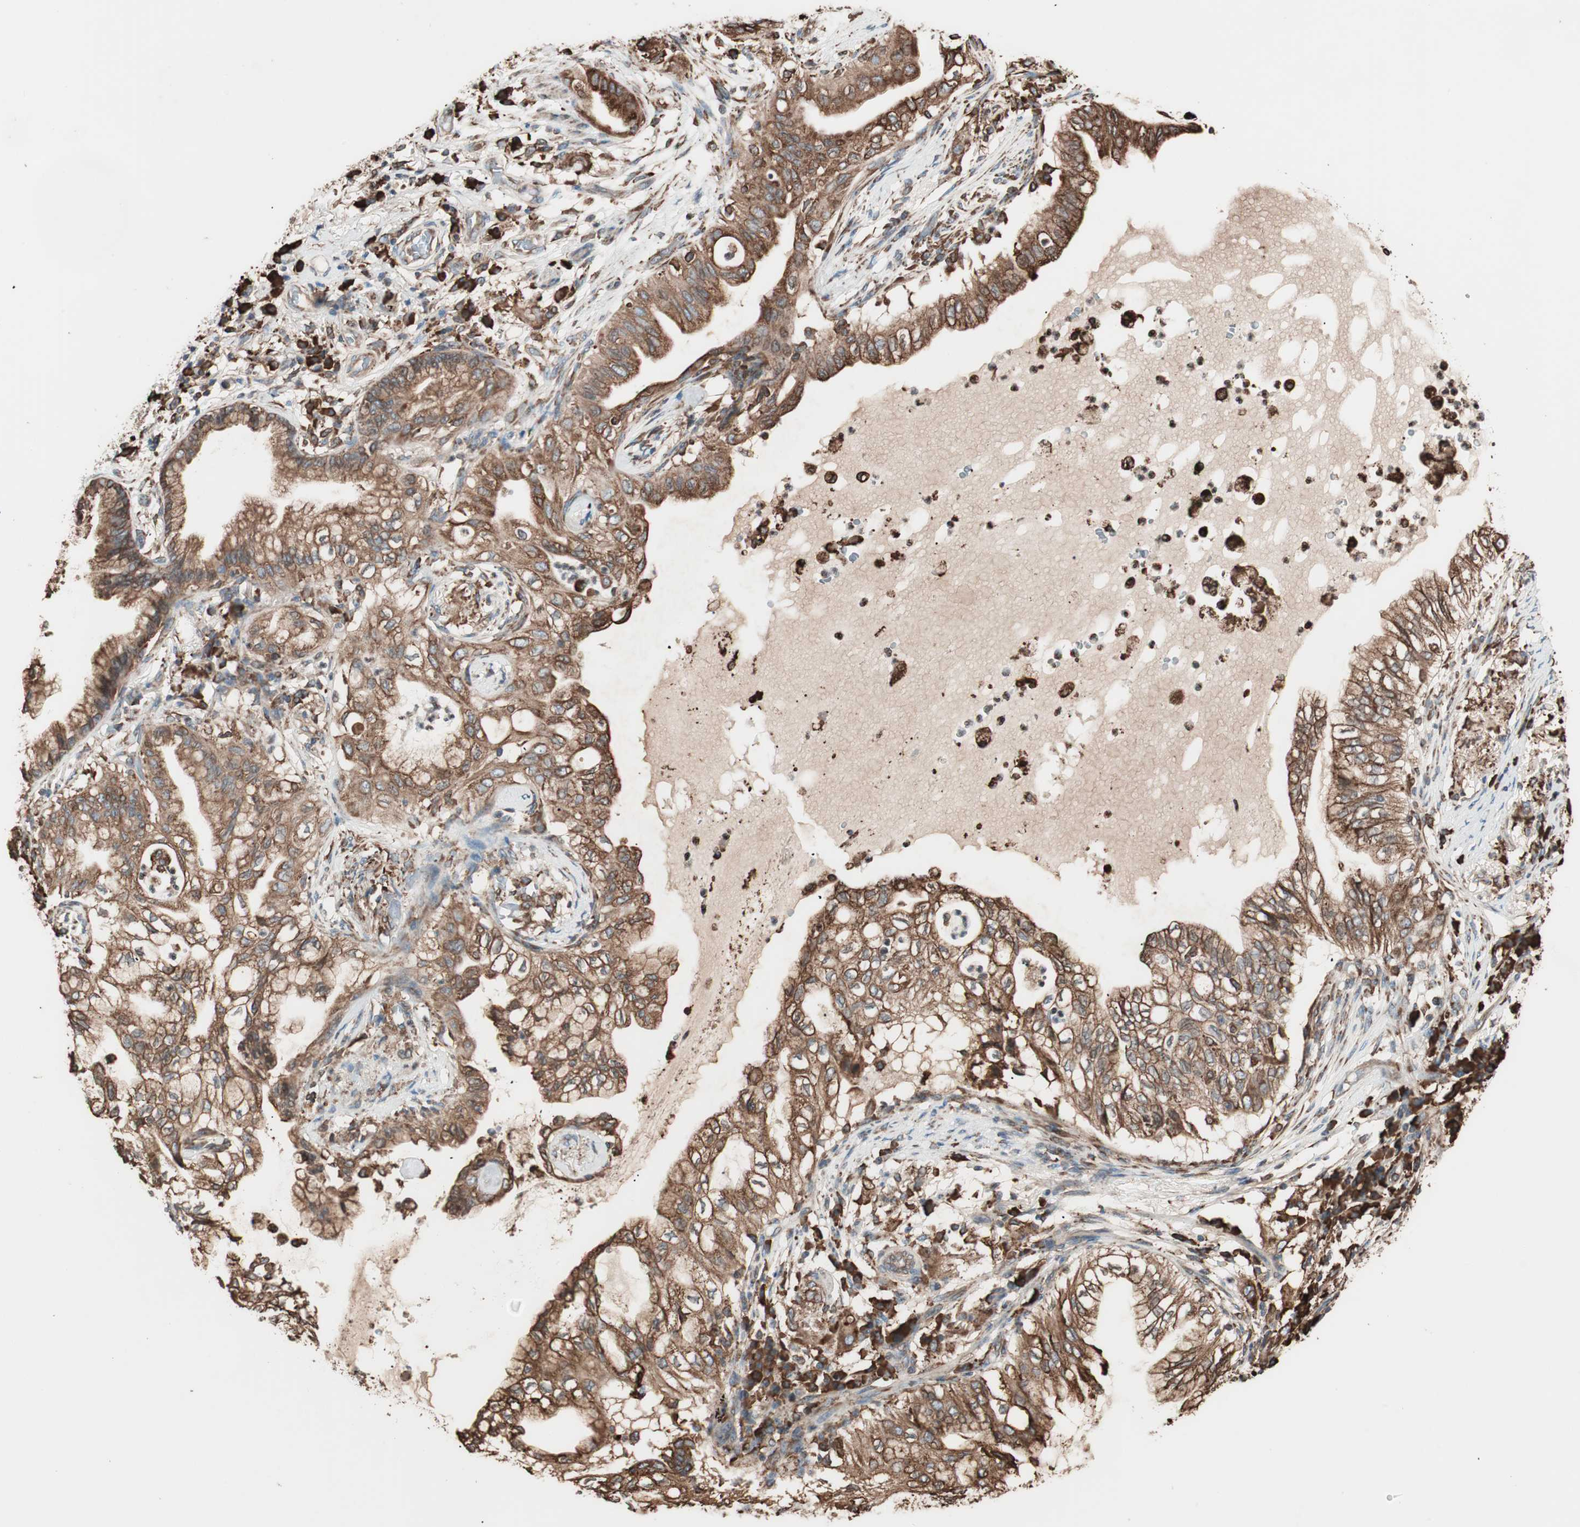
{"staining": {"intensity": "strong", "quantity": ">75%", "location": "cytoplasmic/membranous"}, "tissue": "lung cancer", "cell_type": "Tumor cells", "image_type": "cancer", "snomed": [{"axis": "morphology", "description": "Adenocarcinoma, NOS"}, {"axis": "topography", "description": "Lung"}], "caption": "A micrograph of human lung cancer stained for a protein exhibits strong cytoplasmic/membranous brown staining in tumor cells.", "gene": "VEGFA", "patient": {"sex": "female", "age": 70}}